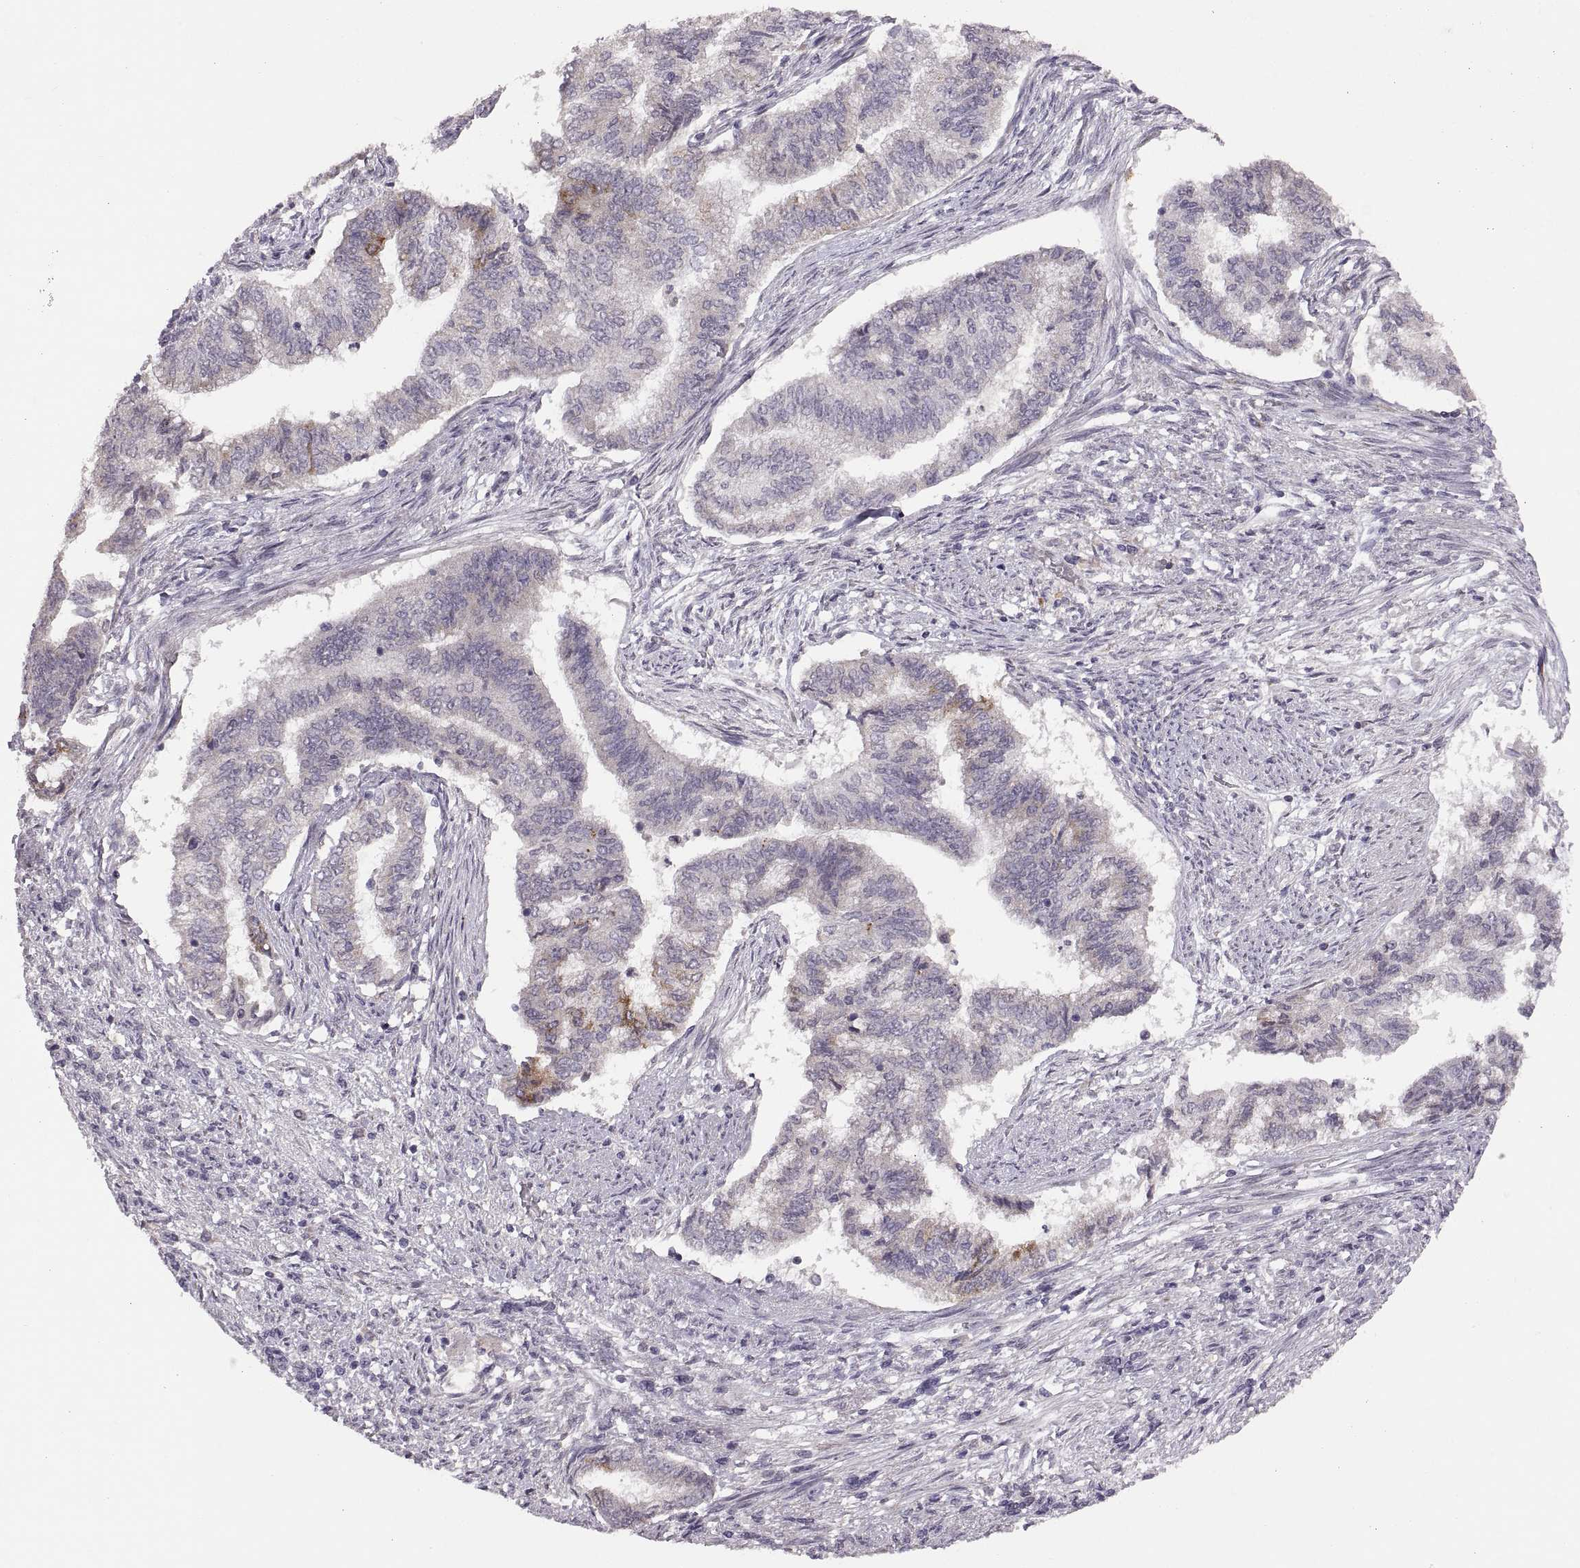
{"staining": {"intensity": "strong", "quantity": "<25%", "location": "cytoplasmic/membranous"}, "tissue": "endometrial cancer", "cell_type": "Tumor cells", "image_type": "cancer", "snomed": [{"axis": "morphology", "description": "Adenocarcinoma, NOS"}, {"axis": "topography", "description": "Endometrium"}], "caption": "Immunohistochemical staining of adenocarcinoma (endometrial) displays strong cytoplasmic/membranous protein expression in about <25% of tumor cells.", "gene": "HMGCR", "patient": {"sex": "female", "age": 65}}